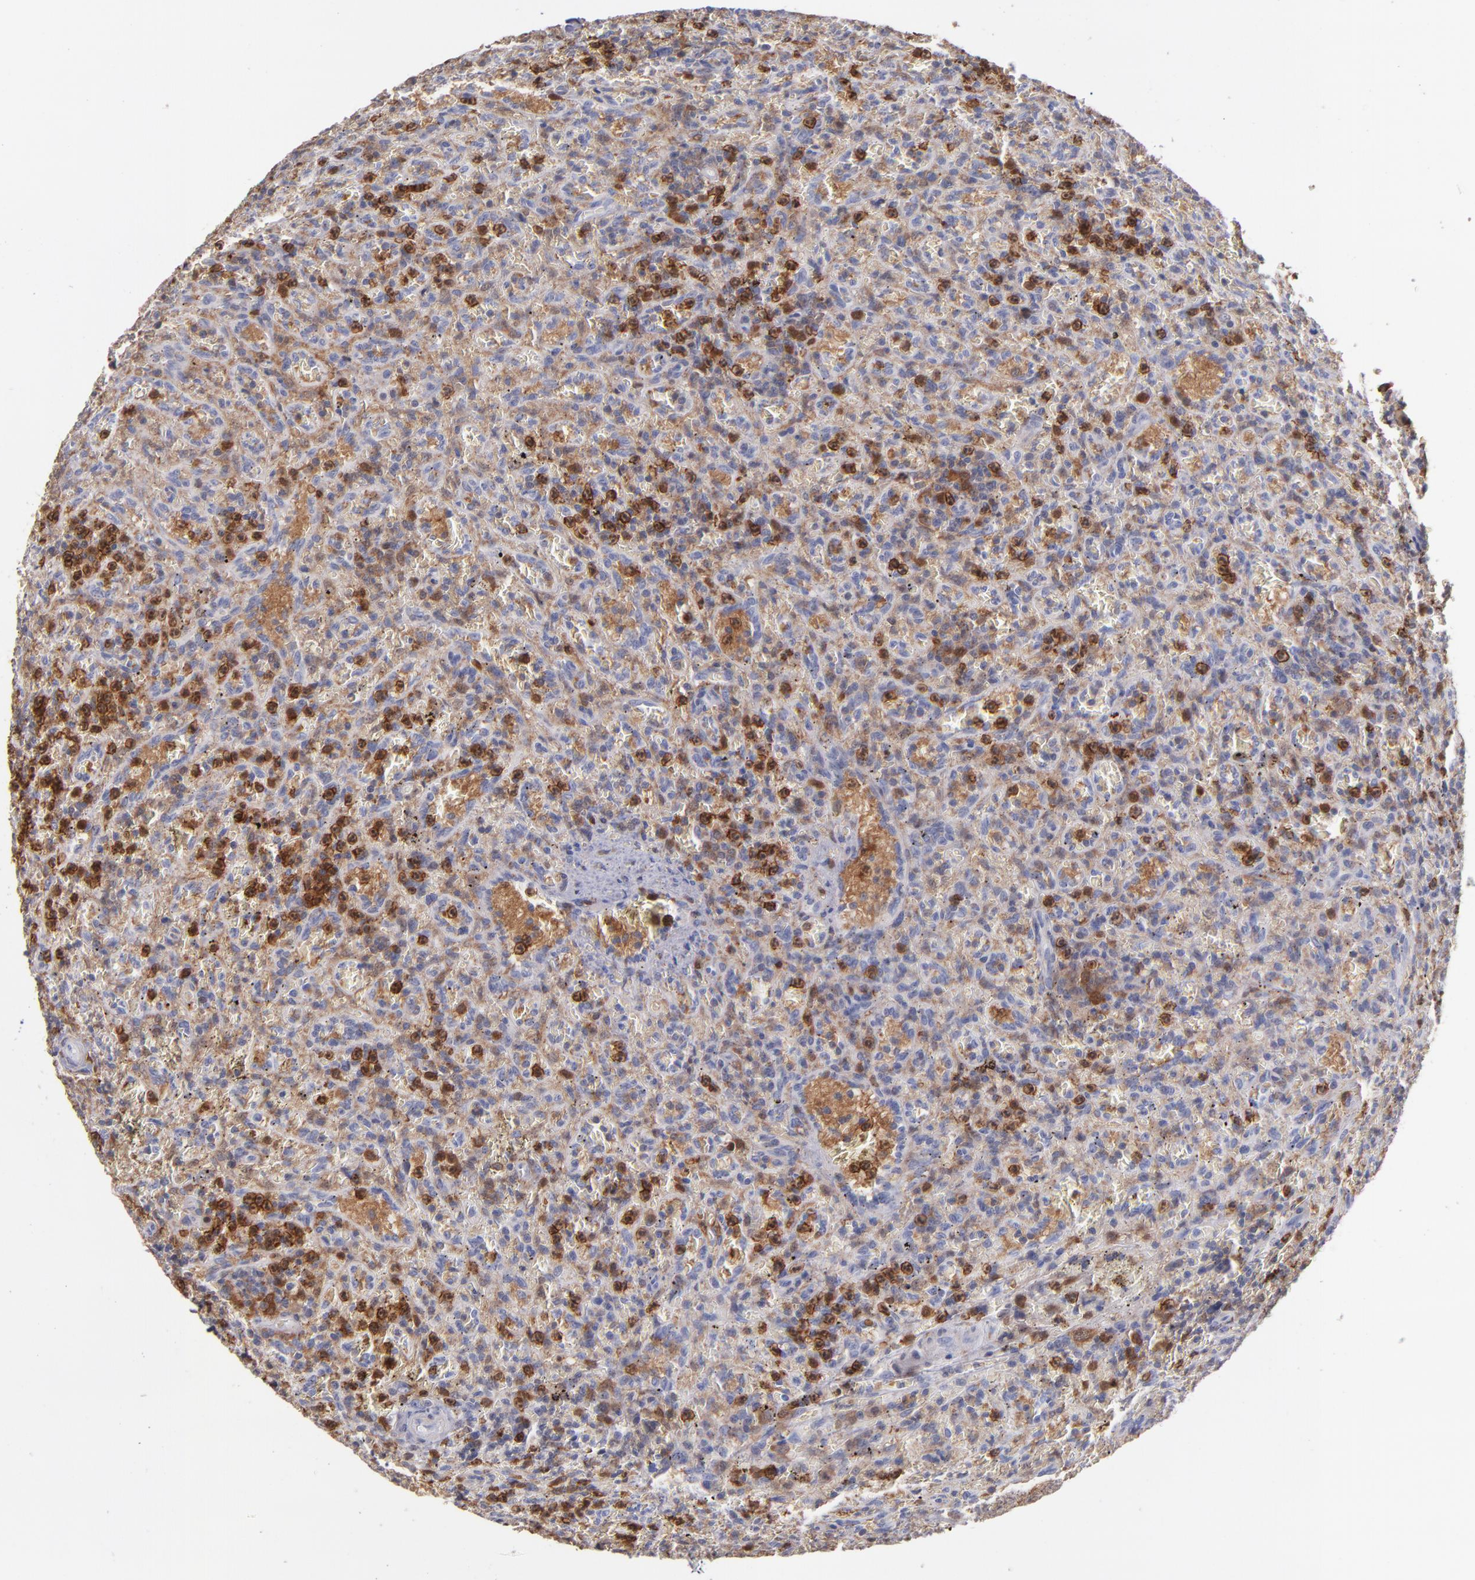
{"staining": {"intensity": "moderate", "quantity": "25%-75%", "location": "cytoplasmic/membranous"}, "tissue": "lymphoma", "cell_type": "Tumor cells", "image_type": "cancer", "snomed": [{"axis": "morphology", "description": "Malignant lymphoma, non-Hodgkin's type, Low grade"}, {"axis": "topography", "description": "Spleen"}], "caption": "Immunohistochemistry of low-grade malignant lymphoma, non-Hodgkin's type reveals medium levels of moderate cytoplasmic/membranous positivity in about 25%-75% of tumor cells. The protein is shown in brown color, while the nuclei are stained blue.", "gene": "PRKCD", "patient": {"sex": "female", "age": 64}}